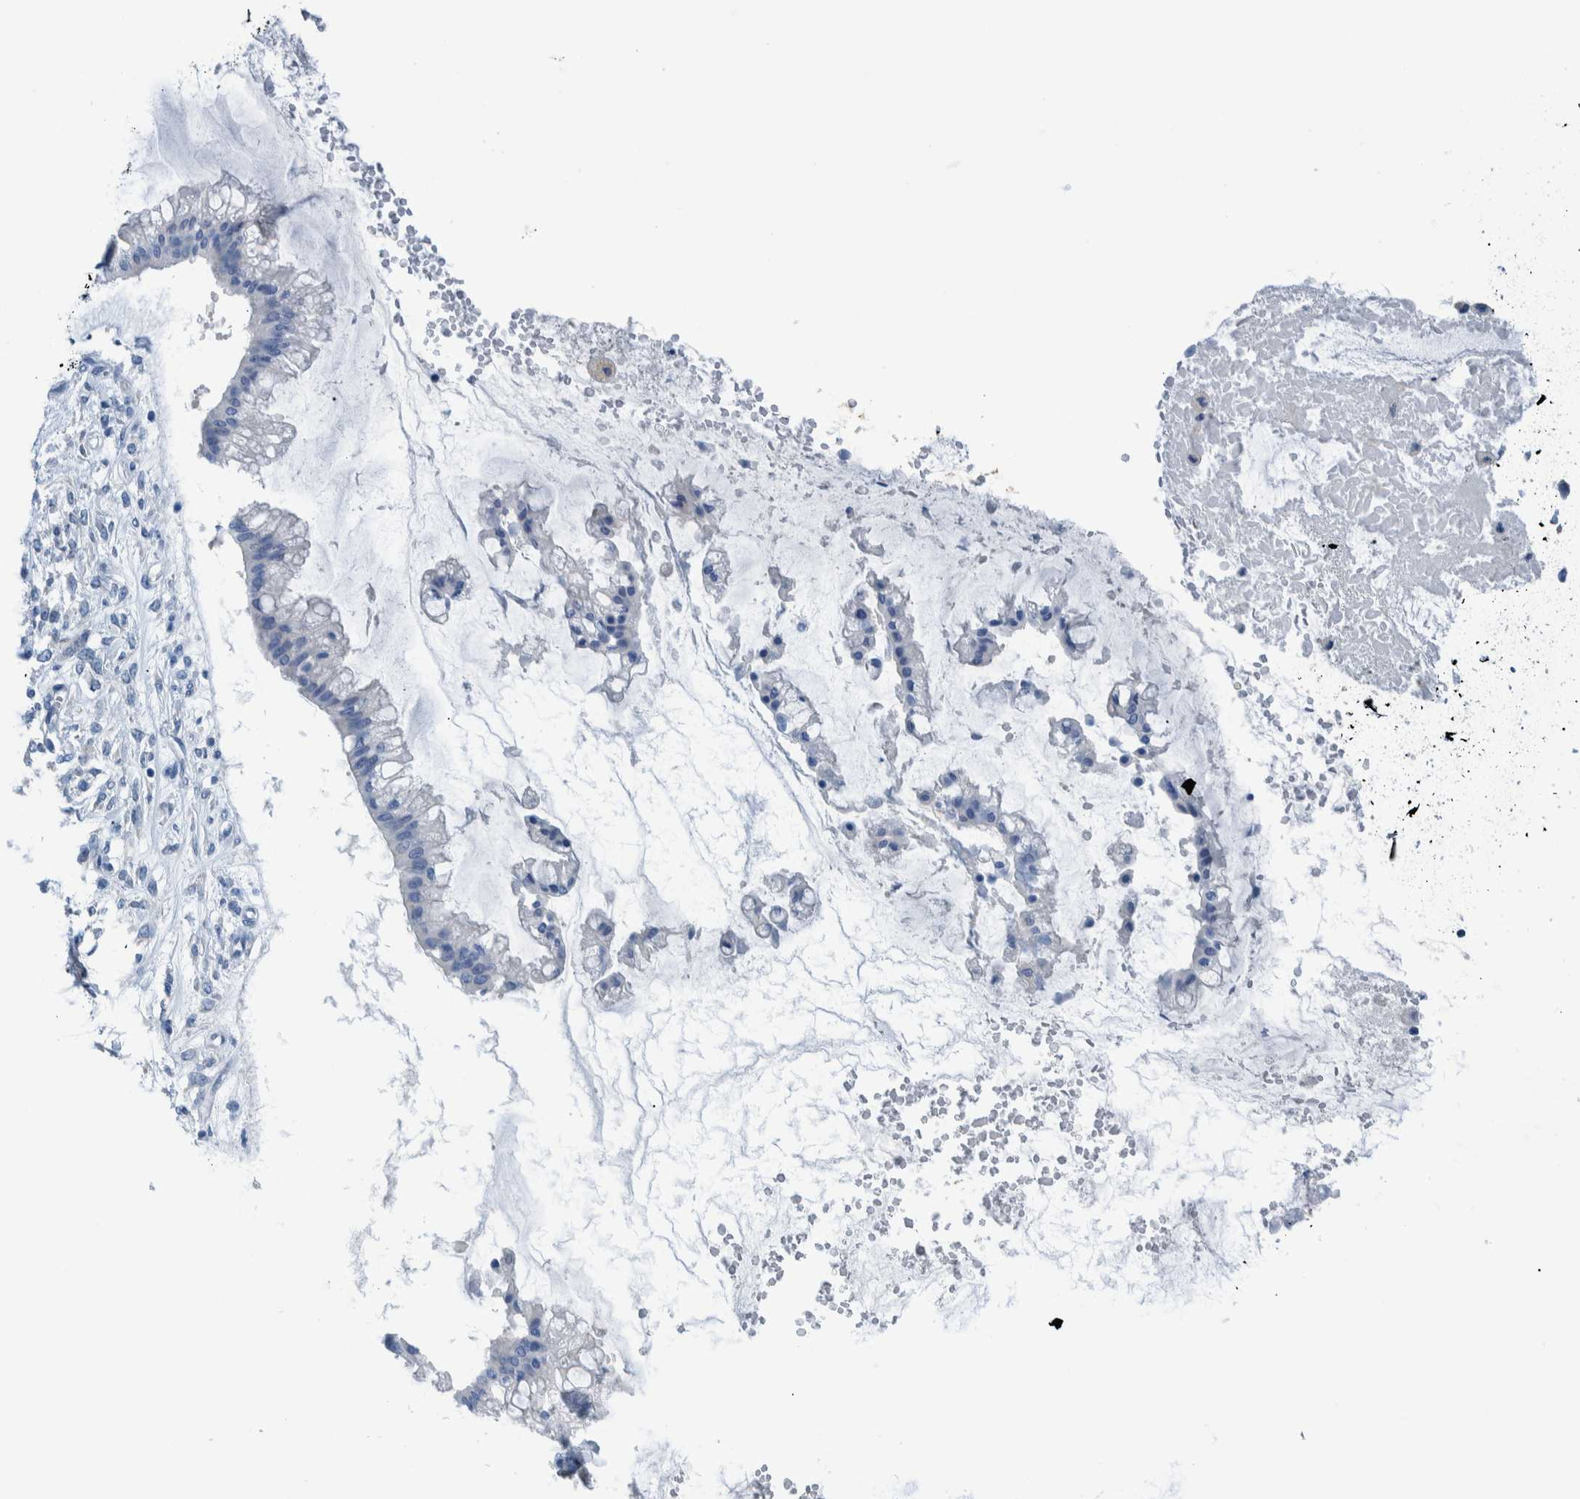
{"staining": {"intensity": "negative", "quantity": "none", "location": "none"}, "tissue": "ovarian cancer", "cell_type": "Tumor cells", "image_type": "cancer", "snomed": [{"axis": "morphology", "description": "Cystadenocarcinoma, mucinous, NOS"}, {"axis": "topography", "description": "Ovary"}], "caption": "Ovarian cancer was stained to show a protein in brown. There is no significant staining in tumor cells.", "gene": "IDO1", "patient": {"sex": "female", "age": 73}}